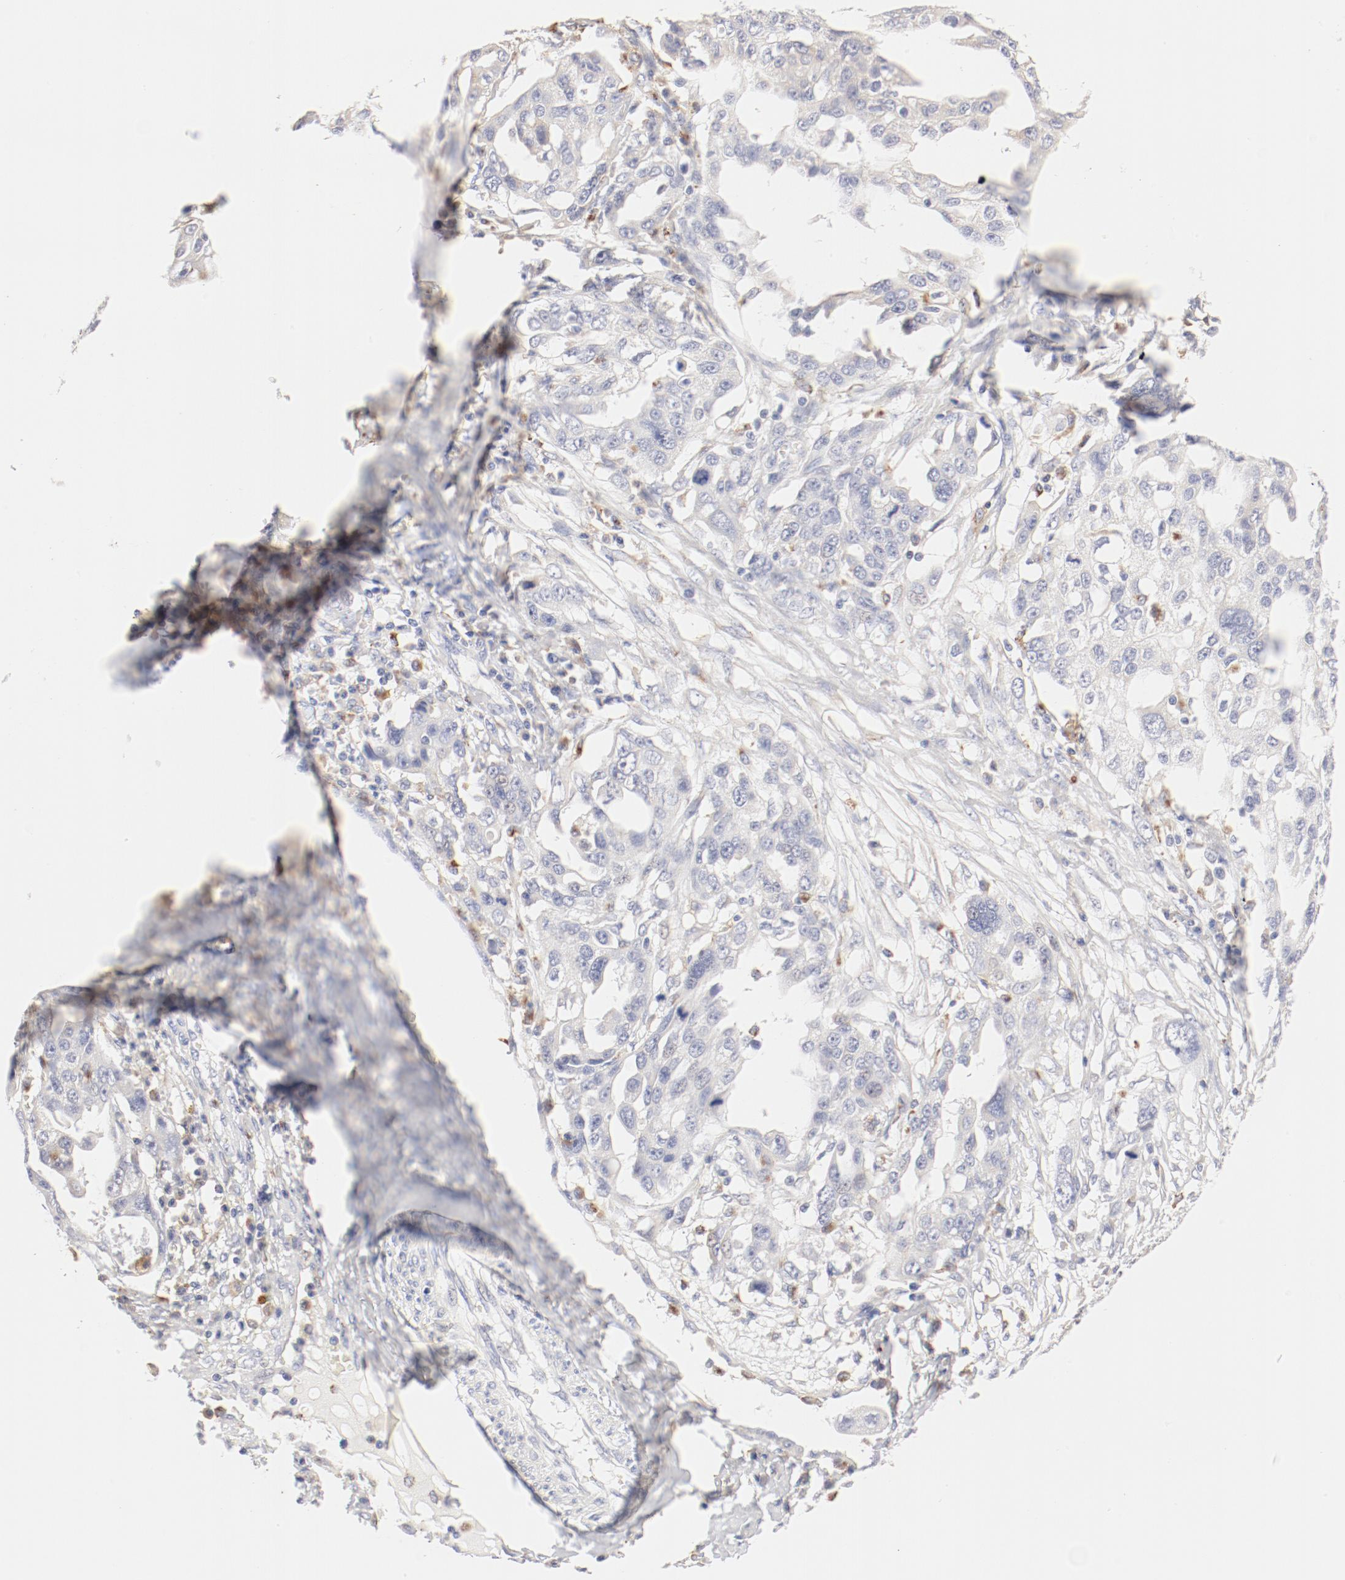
{"staining": {"intensity": "negative", "quantity": "none", "location": "none"}, "tissue": "ovarian cancer", "cell_type": "Tumor cells", "image_type": "cancer", "snomed": [{"axis": "morphology", "description": "Carcinoma, endometroid"}, {"axis": "topography", "description": "Ovary"}], "caption": "An IHC micrograph of endometroid carcinoma (ovarian) is shown. There is no staining in tumor cells of endometroid carcinoma (ovarian).", "gene": "CTSH", "patient": {"sex": "female", "age": 75}}